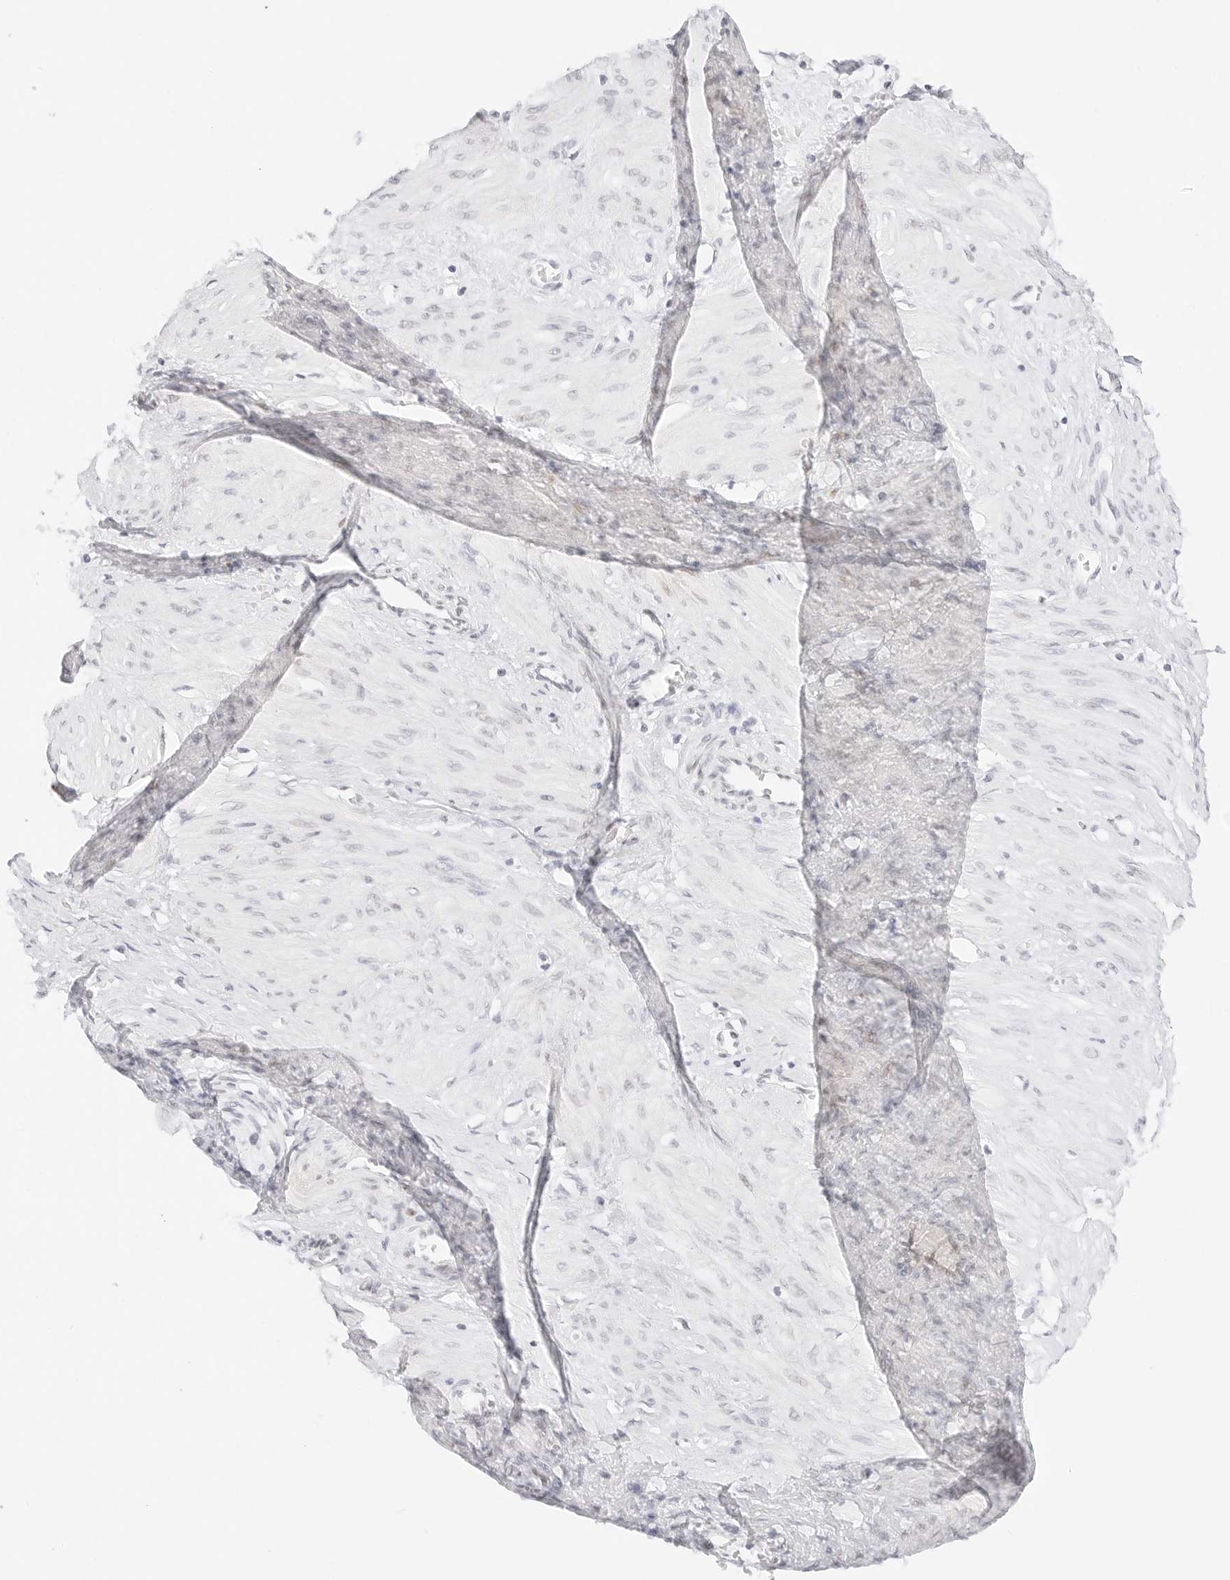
{"staining": {"intensity": "negative", "quantity": "none", "location": "none"}, "tissue": "smooth muscle", "cell_type": "Smooth muscle cells", "image_type": "normal", "snomed": [{"axis": "morphology", "description": "Normal tissue, NOS"}, {"axis": "topography", "description": "Endometrium"}], "caption": "Immunohistochemistry (IHC) photomicrograph of unremarkable smooth muscle: smooth muscle stained with DAB displays no significant protein staining in smooth muscle cells. (Immunohistochemistry, brightfield microscopy, high magnification).", "gene": "CDH1", "patient": {"sex": "female", "age": 33}}